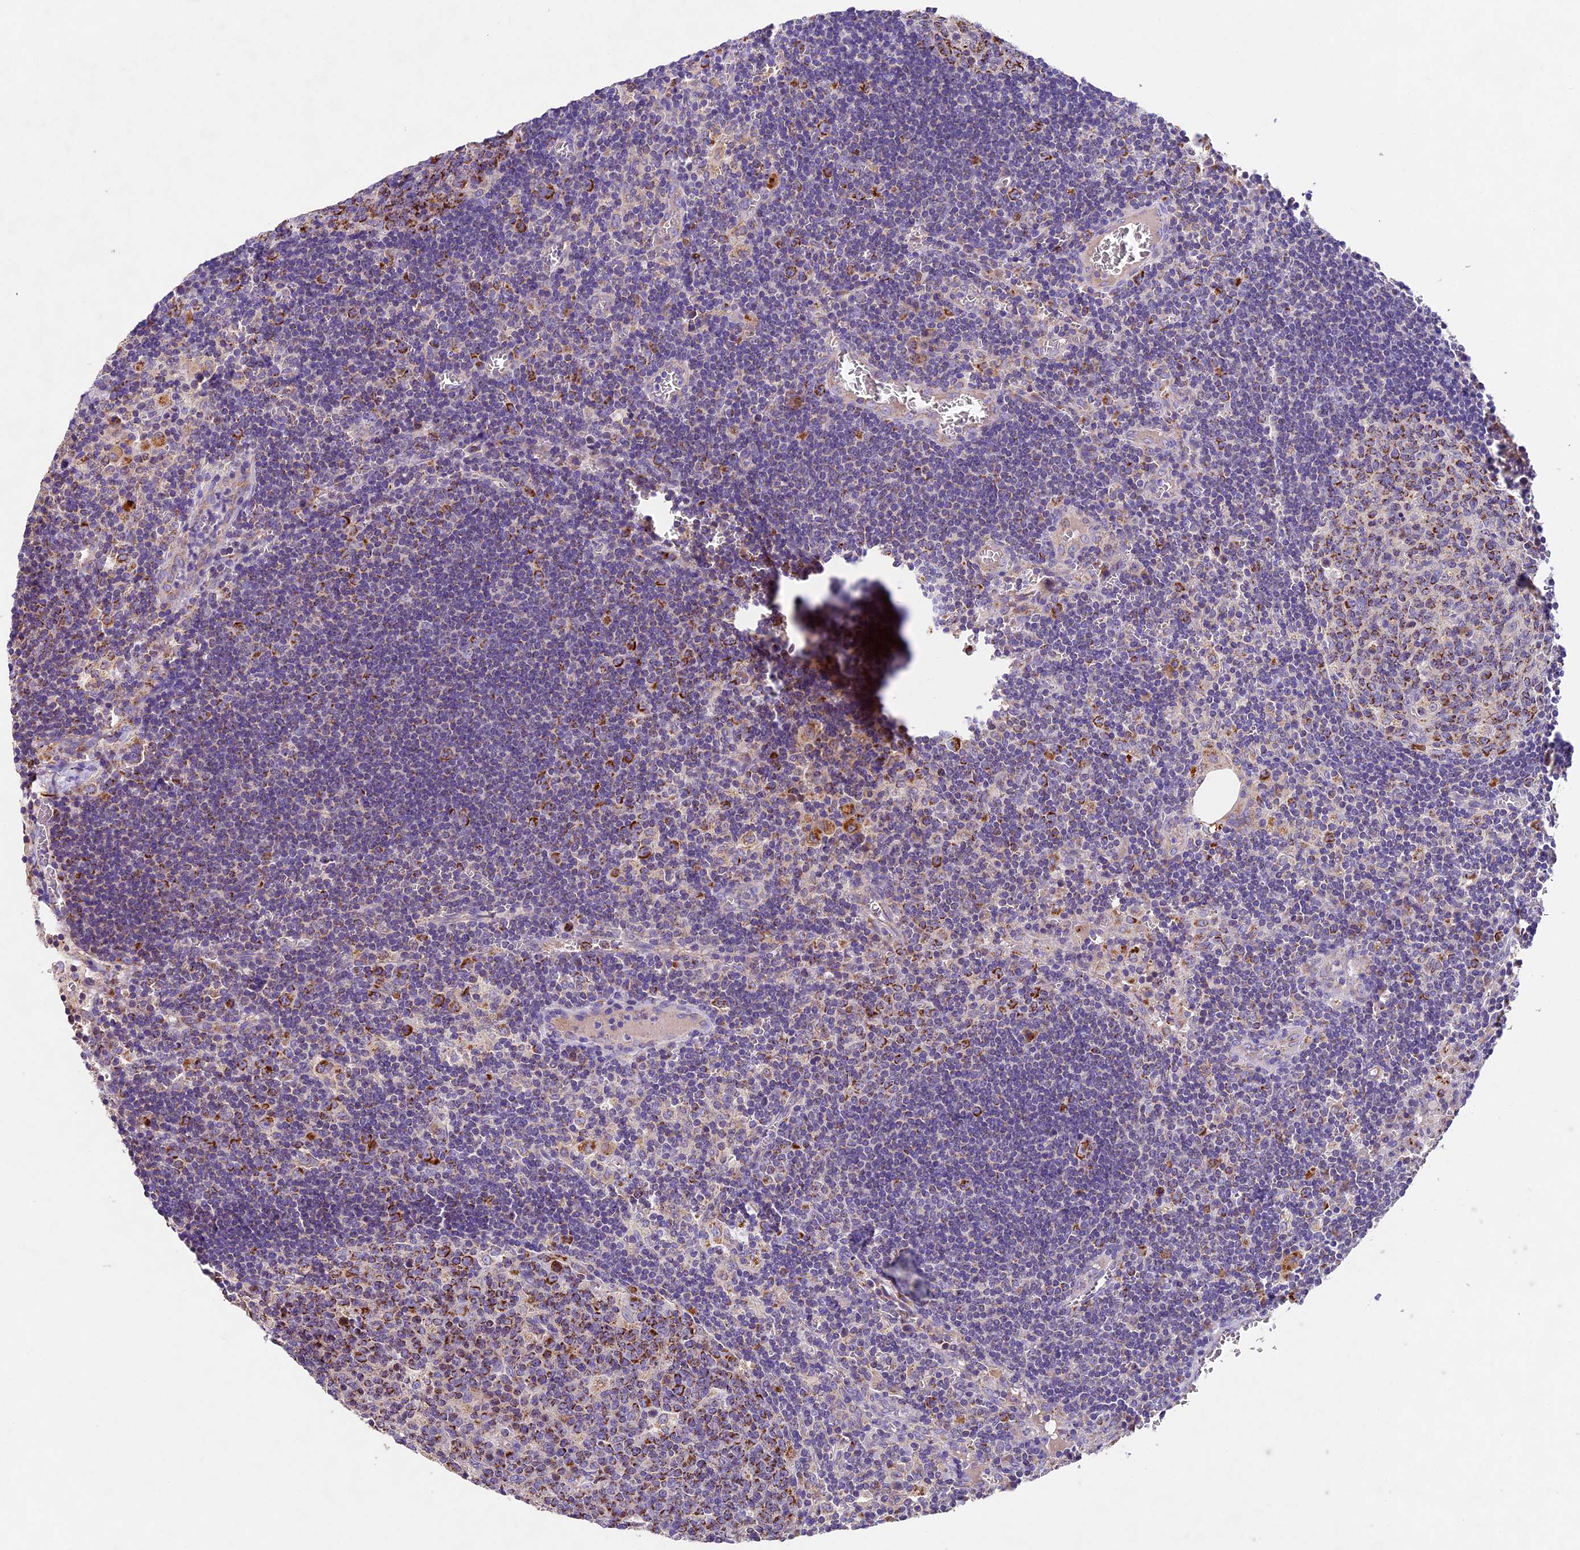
{"staining": {"intensity": "moderate", "quantity": ">75%", "location": "cytoplasmic/membranous"}, "tissue": "lymph node", "cell_type": "Germinal center cells", "image_type": "normal", "snomed": [{"axis": "morphology", "description": "Normal tissue, NOS"}, {"axis": "topography", "description": "Lymph node"}], "caption": "Protein staining of unremarkable lymph node reveals moderate cytoplasmic/membranous positivity in about >75% of germinal center cells.", "gene": "PMPCB", "patient": {"sex": "female", "age": 73}}